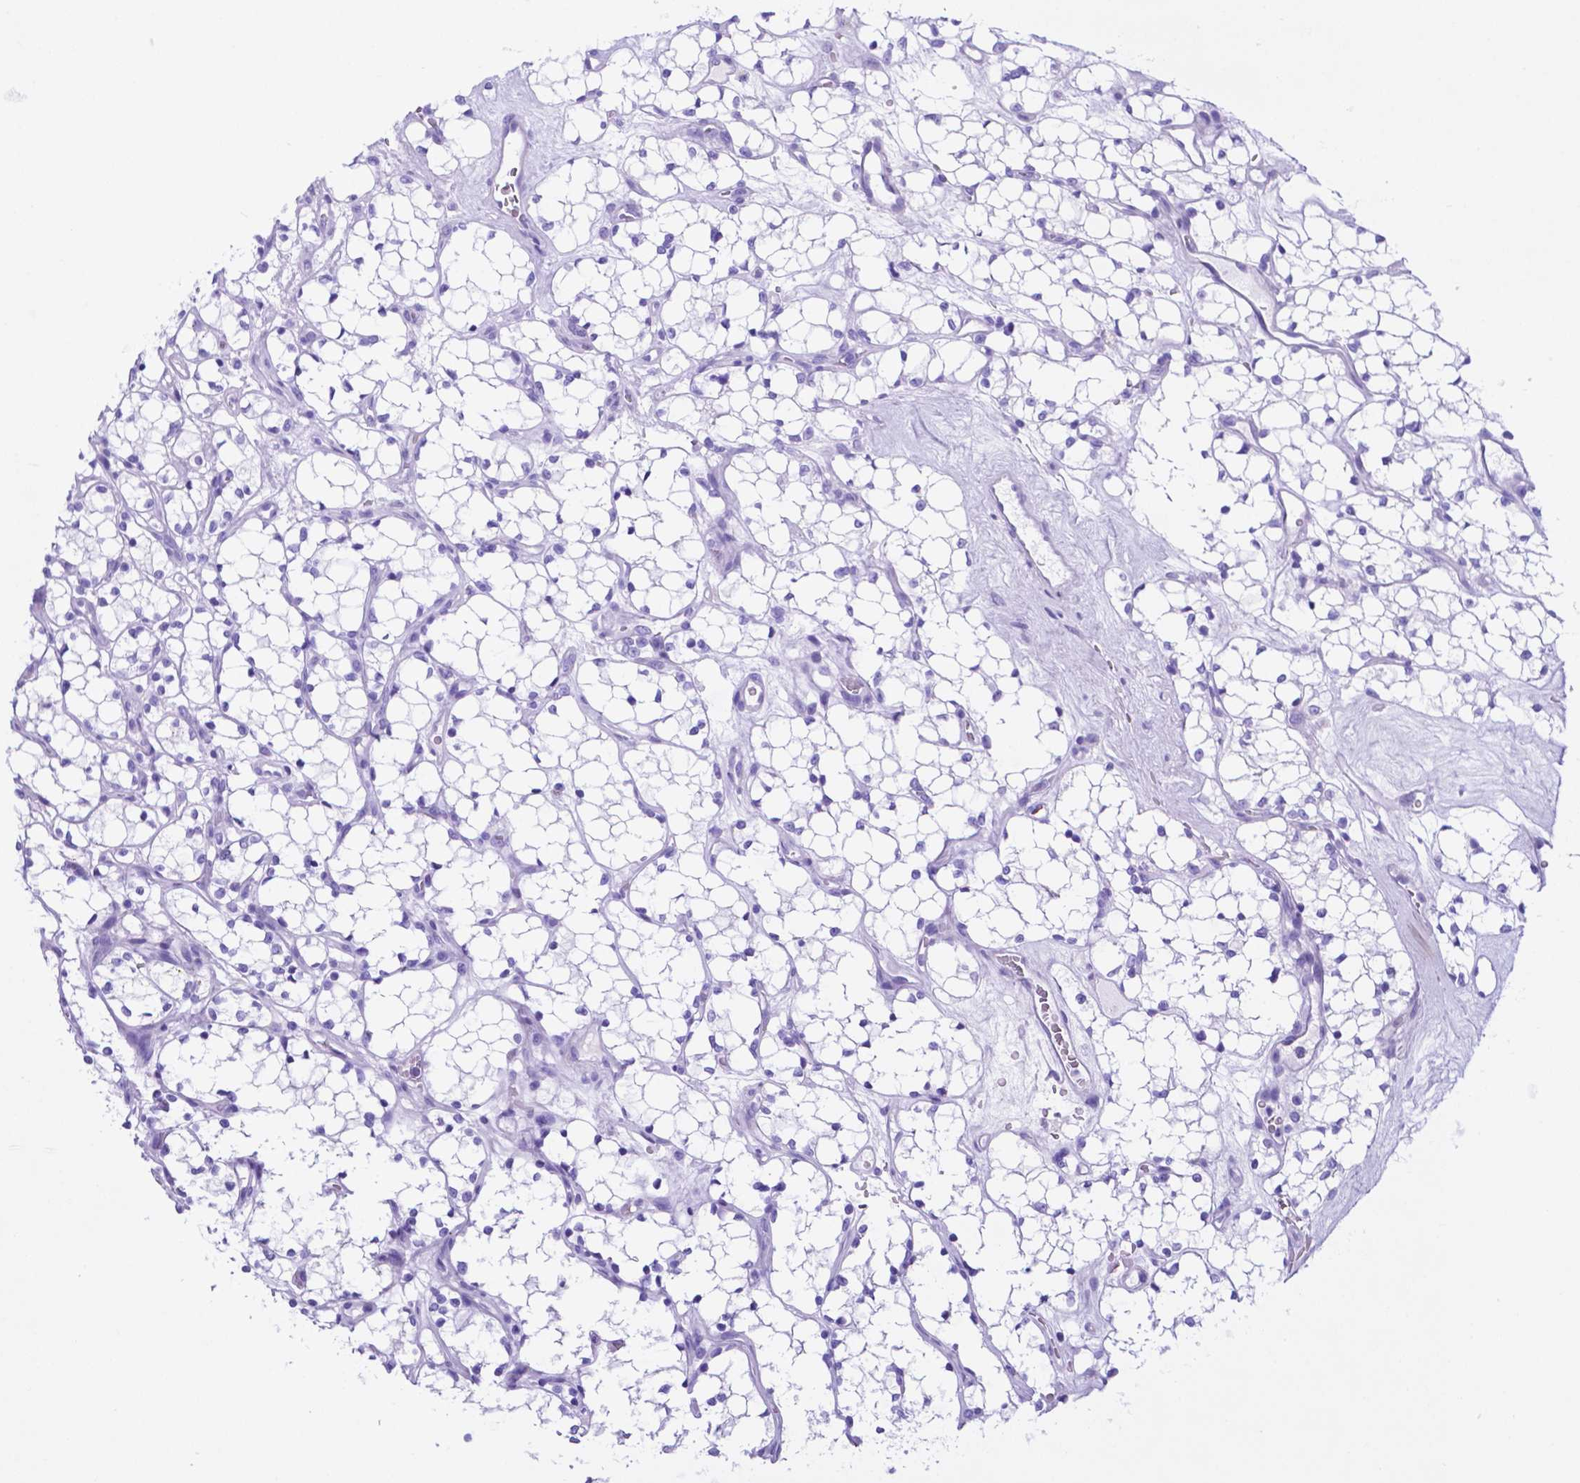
{"staining": {"intensity": "negative", "quantity": "none", "location": "none"}, "tissue": "renal cancer", "cell_type": "Tumor cells", "image_type": "cancer", "snomed": [{"axis": "morphology", "description": "Adenocarcinoma, NOS"}, {"axis": "topography", "description": "Kidney"}], "caption": "Tumor cells are negative for brown protein staining in renal cancer (adenocarcinoma).", "gene": "DNAAF8", "patient": {"sex": "female", "age": 69}}